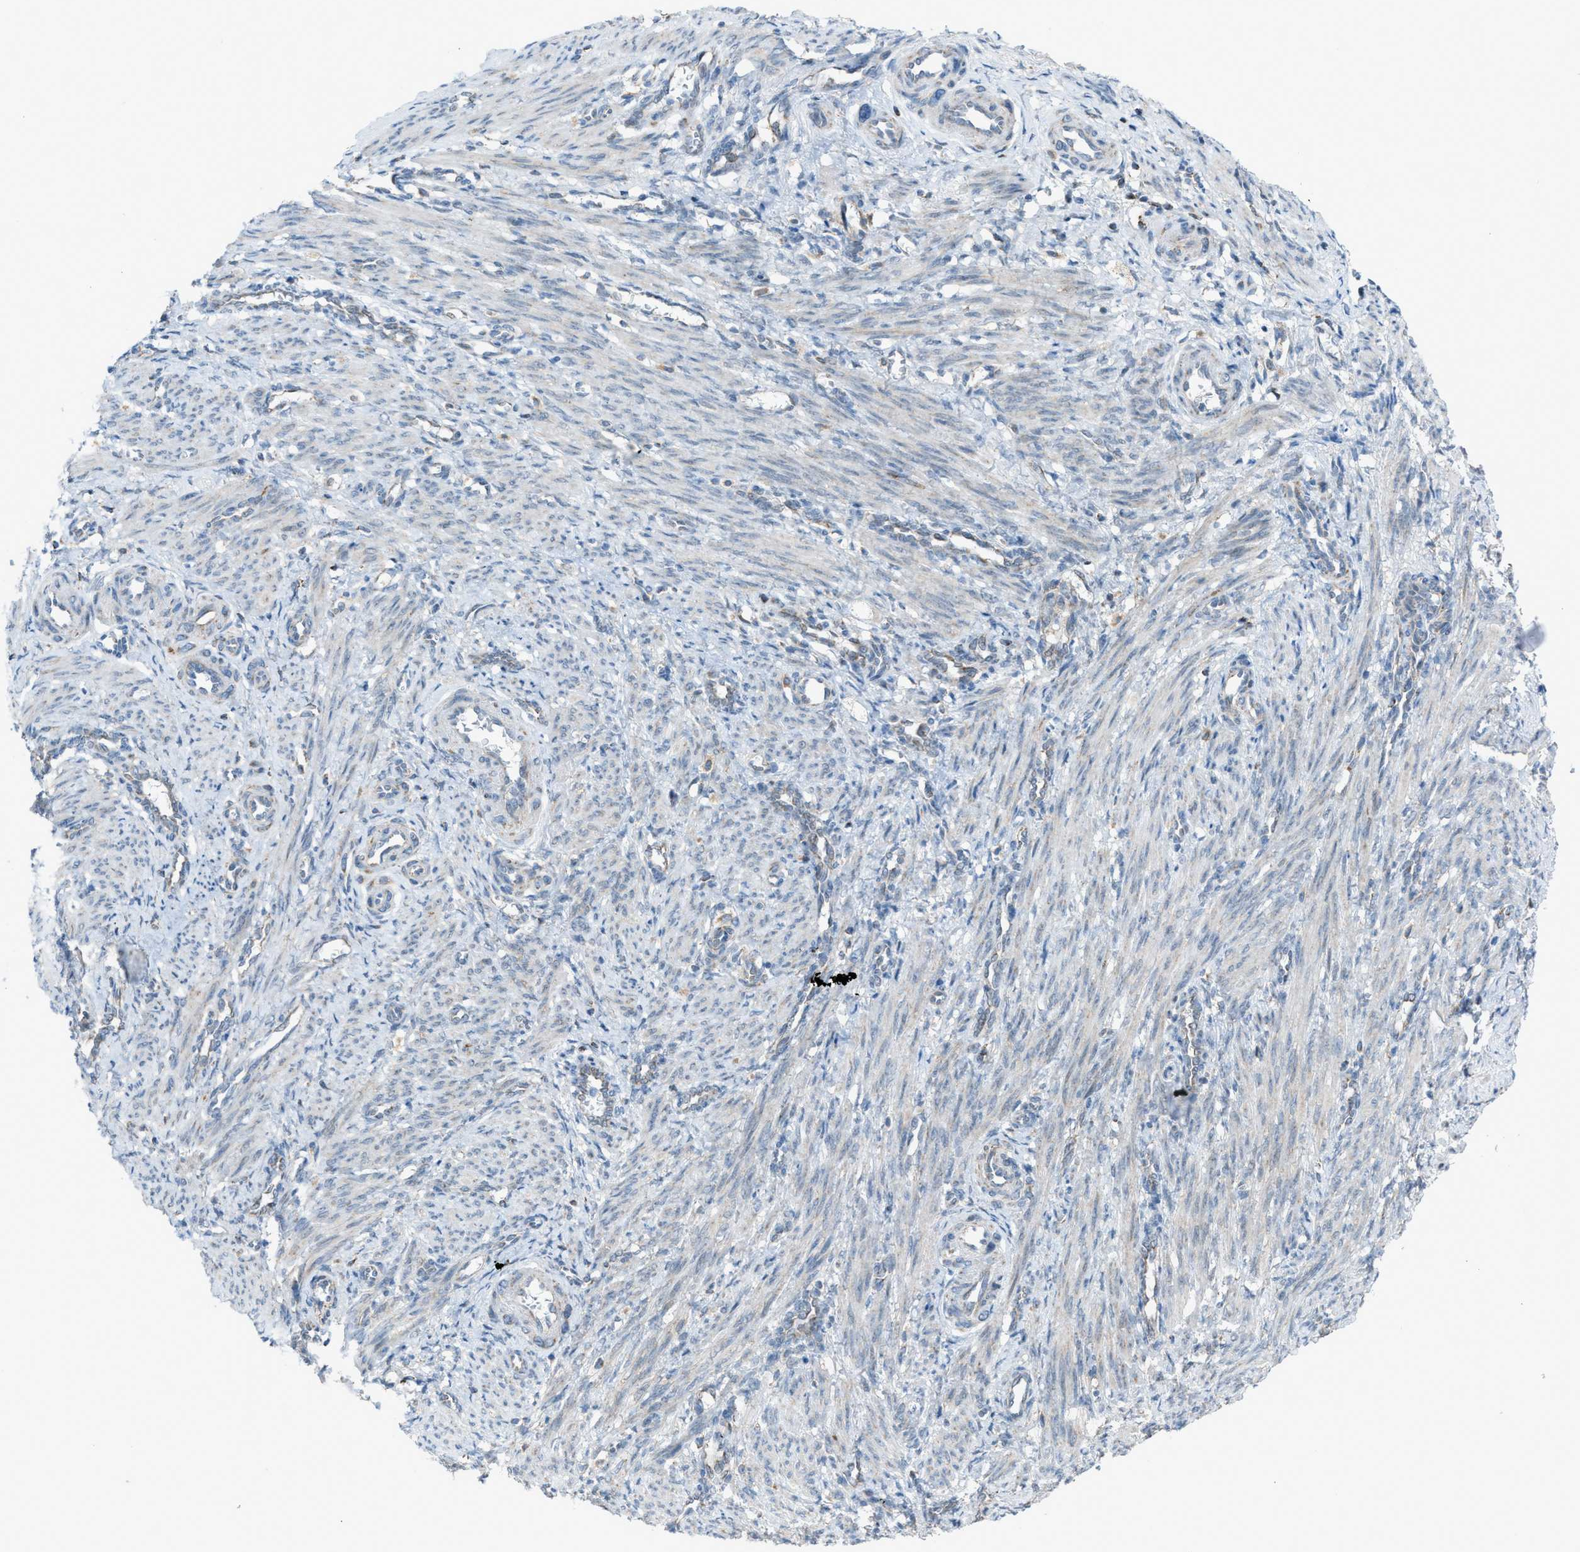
{"staining": {"intensity": "weak", "quantity": "<25%", "location": "cytoplasmic/membranous"}, "tissue": "smooth muscle", "cell_type": "Smooth muscle cells", "image_type": "normal", "snomed": [{"axis": "morphology", "description": "Normal tissue, NOS"}, {"axis": "topography", "description": "Endometrium"}], "caption": "A high-resolution histopathology image shows immunohistochemistry (IHC) staining of normal smooth muscle, which shows no significant positivity in smooth muscle cells.", "gene": "SRM", "patient": {"sex": "female", "age": 33}}